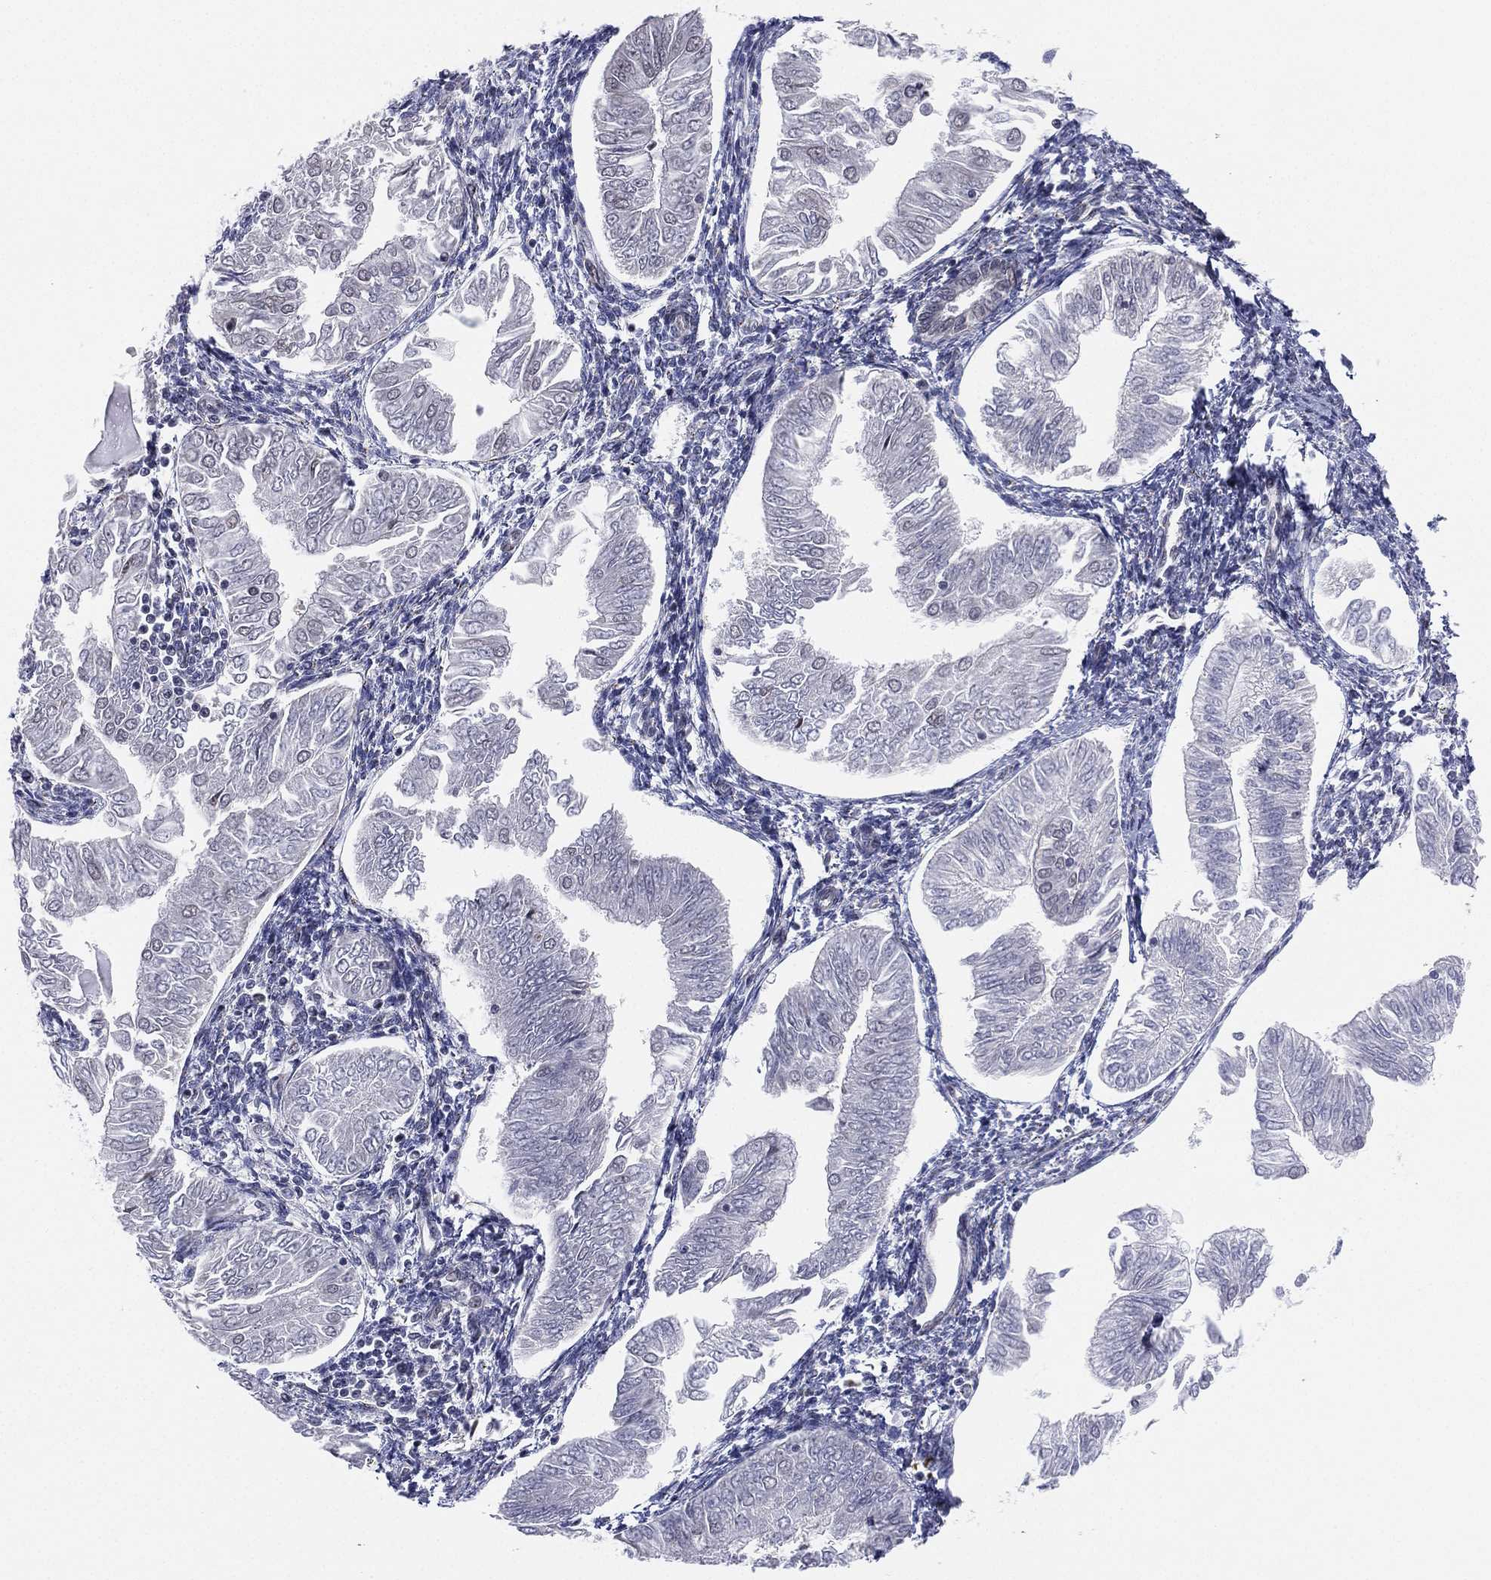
{"staining": {"intensity": "negative", "quantity": "none", "location": "none"}, "tissue": "endometrial cancer", "cell_type": "Tumor cells", "image_type": "cancer", "snomed": [{"axis": "morphology", "description": "Adenocarcinoma, NOS"}, {"axis": "topography", "description": "Endometrium"}], "caption": "An immunohistochemistry (IHC) image of endometrial cancer (adenocarcinoma) is shown. There is no staining in tumor cells of endometrial cancer (adenocarcinoma).", "gene": "CD177", "patient": {"sex": "female", "age": 53}}